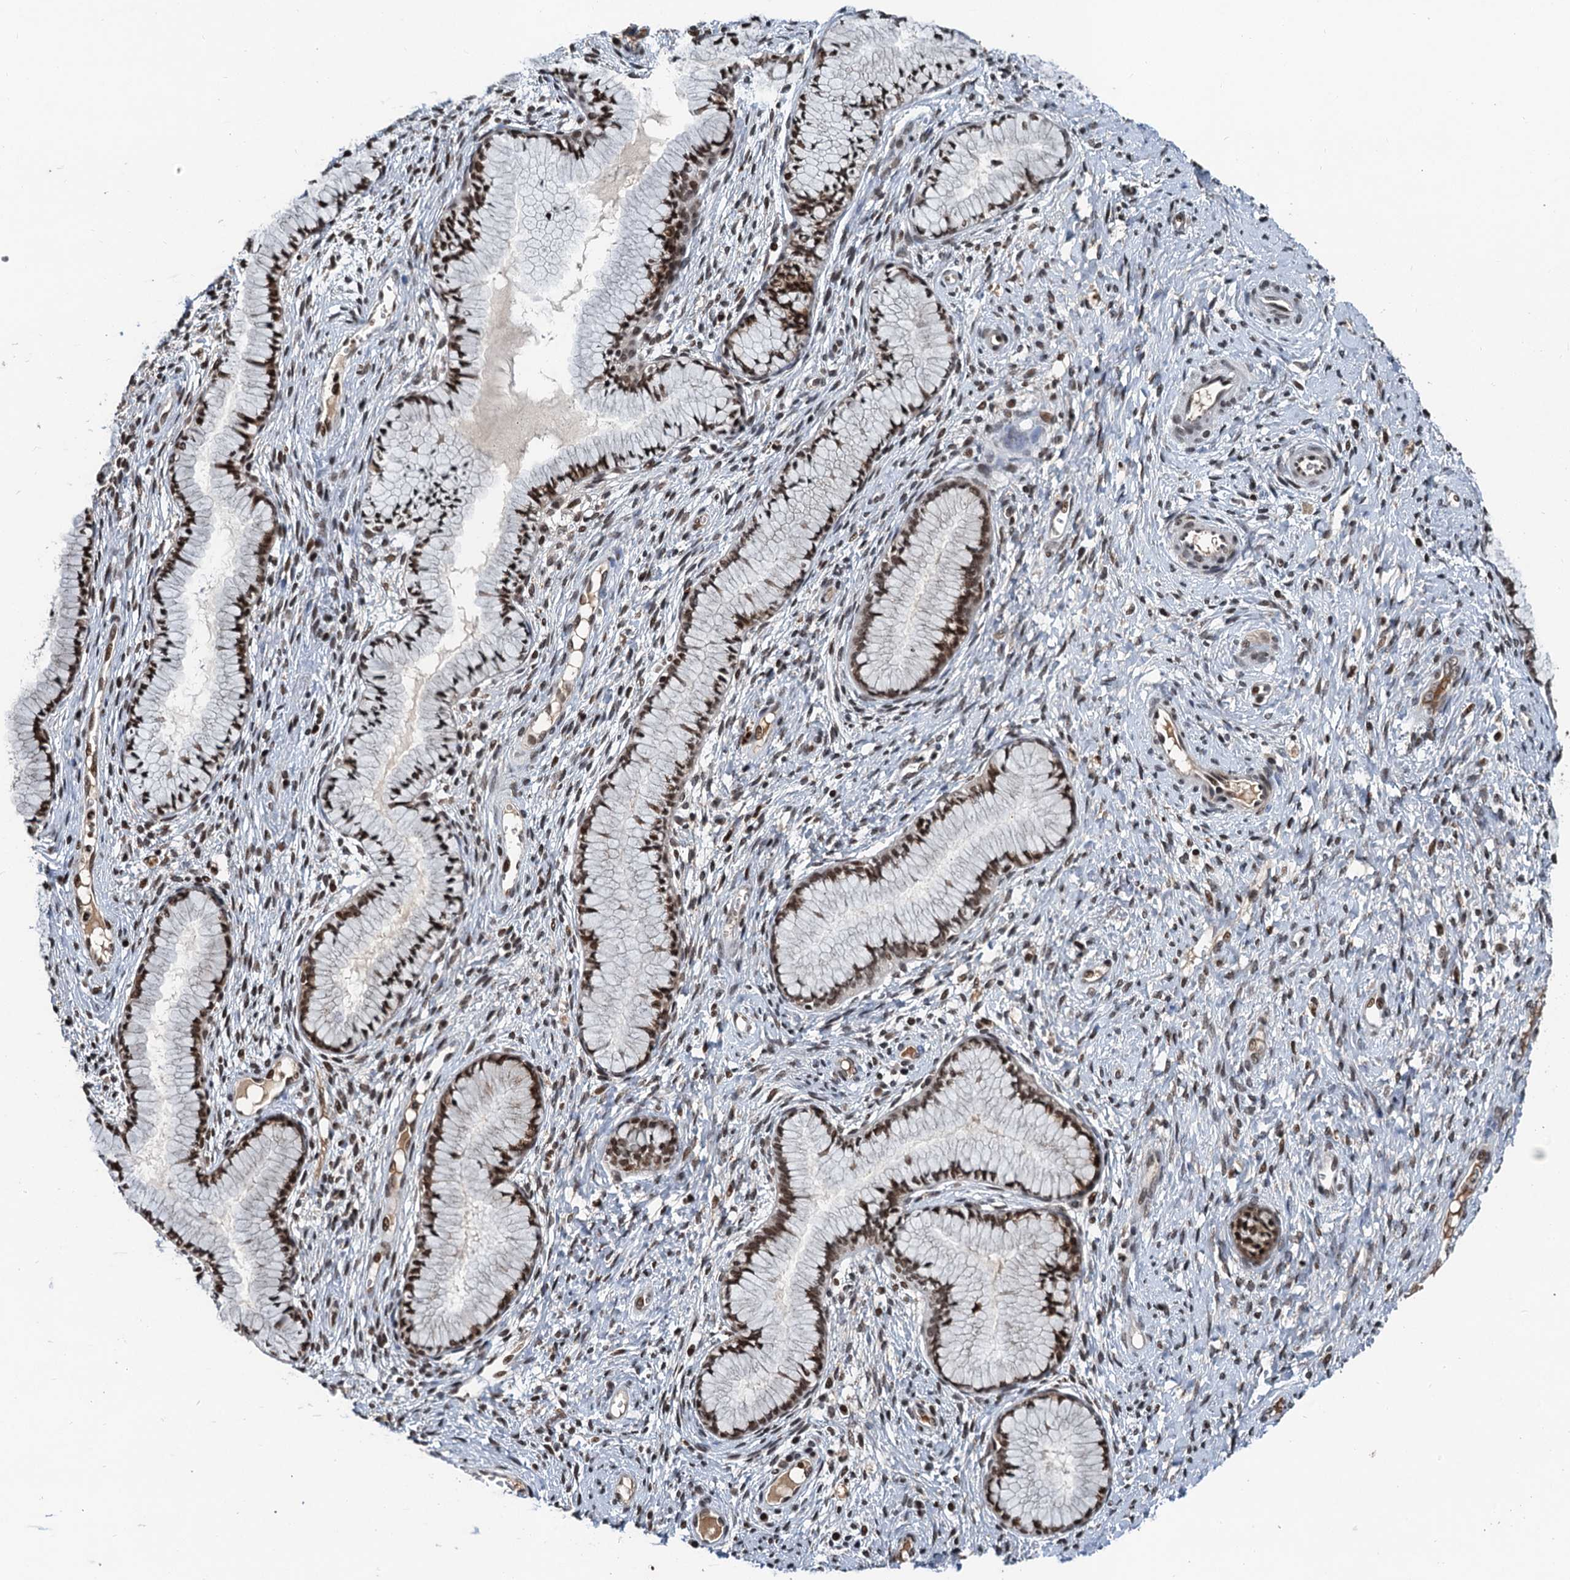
{"staining": {"intensity": "moderate", "quantity": ">75%", "location": "nuclear"}, "tissue": "cervix", "cell_type": "Glandular cells", "image_type": "normal", "snomed": [{"axis": "morphology", "description": "Normal tissue, NOS"}, {"axis": "topography", "description": "Cervix"}], "caption": "Human cervix stained with a brown dye demonstrates moderate nuclear positive positivity in about >75% of glandular cells.", "gene": "FAM217B", "patient": {"sex": "female", "age": 42}}